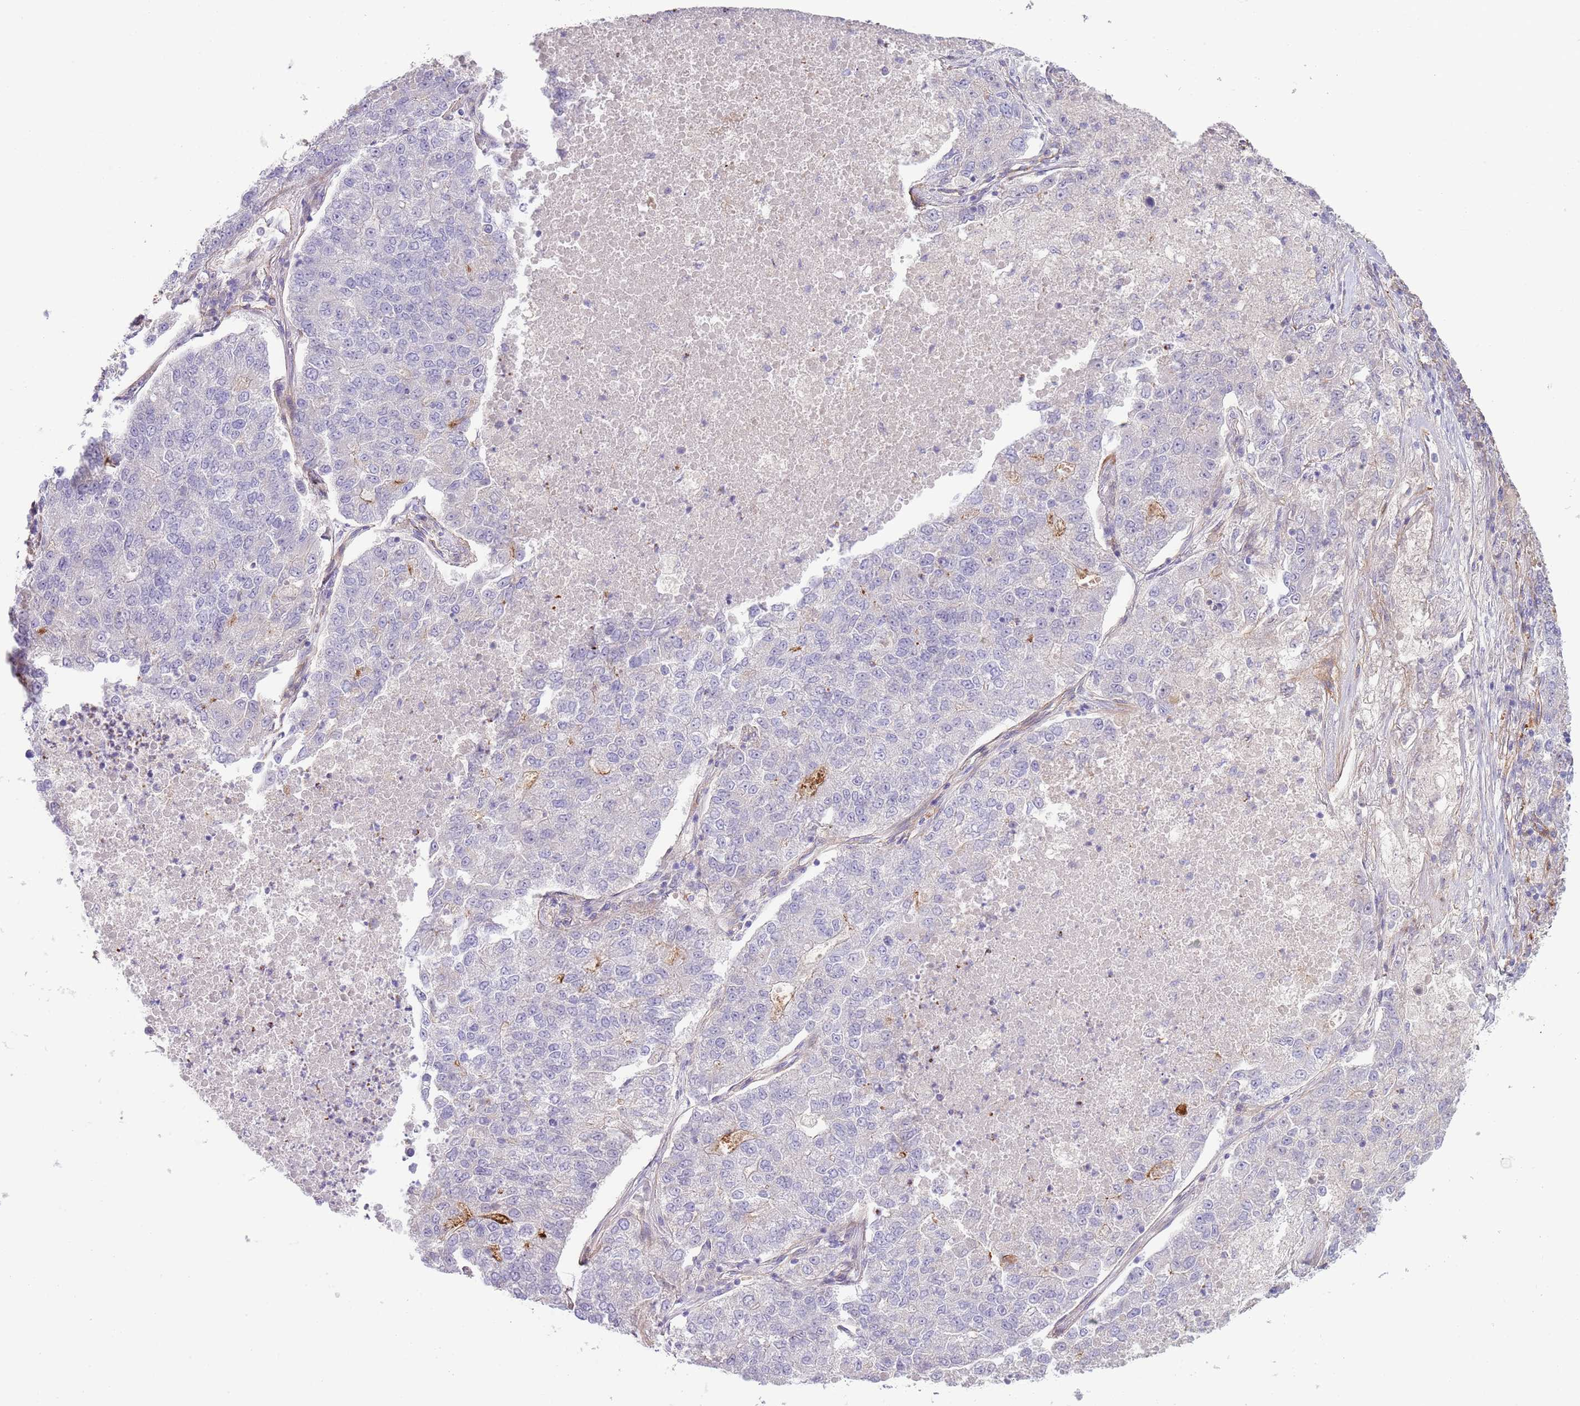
{"staining": {"intensity": "negative", "quantity": "none", "location": "none"}, "tissue": "lung cancer", "cell_type": "Tumor cells", "image_type": "cancer", "snomed": [{"axis": "morphology", "description": "Adenocarcinoma, NOS"}, {"axis": "topography", "description": "Lung"}], "caption": "Tumor cells are negative for protein expression in human lung cancer (adenocarcinoma).", "gene": "TINAGL1", "patient": {"sex": "male", "age": 49}}